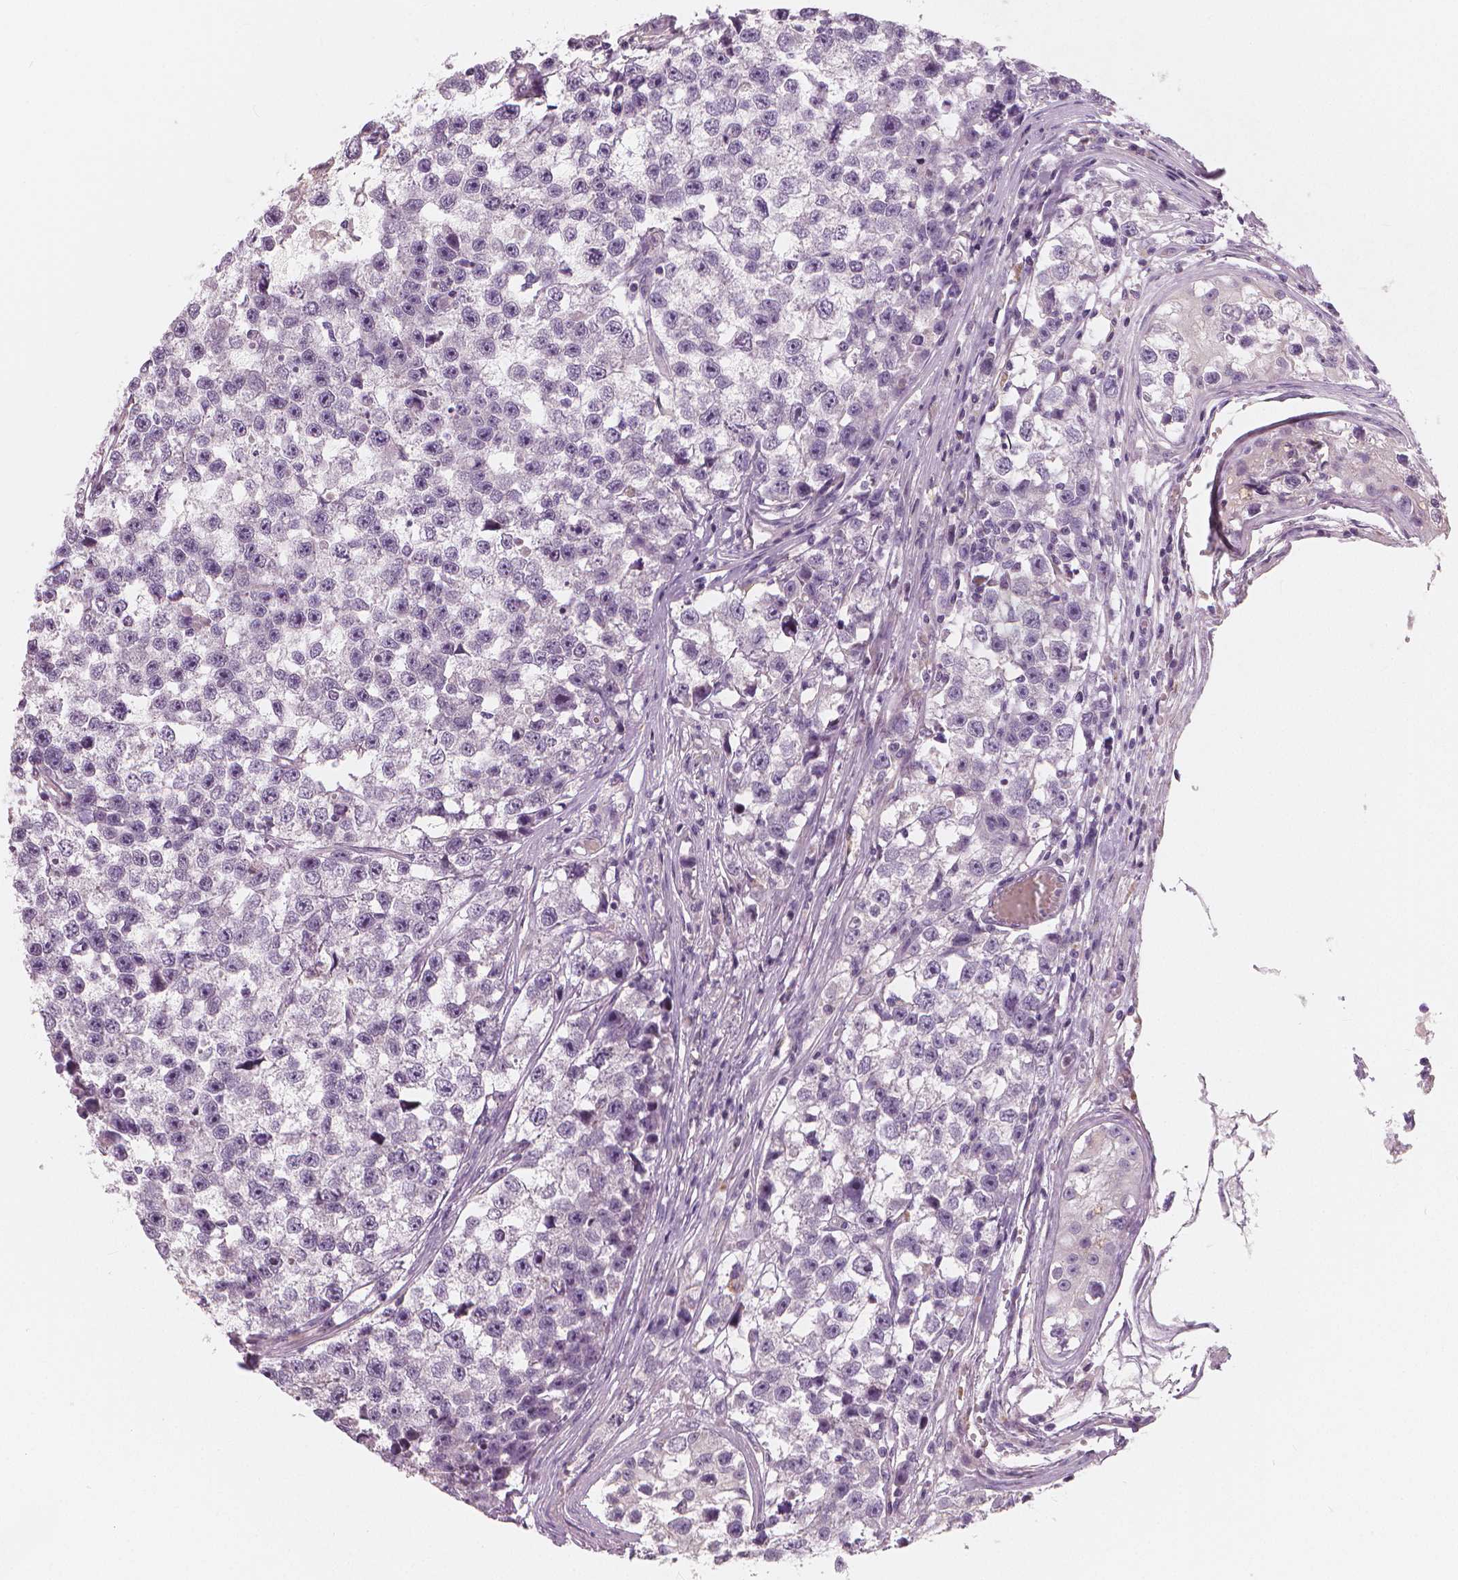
{"staining": {"intensity": "negative", "quantity": "none", "location": "none"}, "tissue": "testis cancer", "cell_type": "Tumor cells", "image_type": "cancer", "snomed": [{"axis": "morphology", "description": "Seminoma, NOS"}, {"axis": "topography", "description": "Testis"}], "caption": "This micrograph is of testis cancer stained with immunohistochemistry to label a protein in brown with the nuclei are counter-stained blue. There is no positivity in tumor cells.", "gene": "RNASE7", "patient": {"sex": "male", "age": 26}}